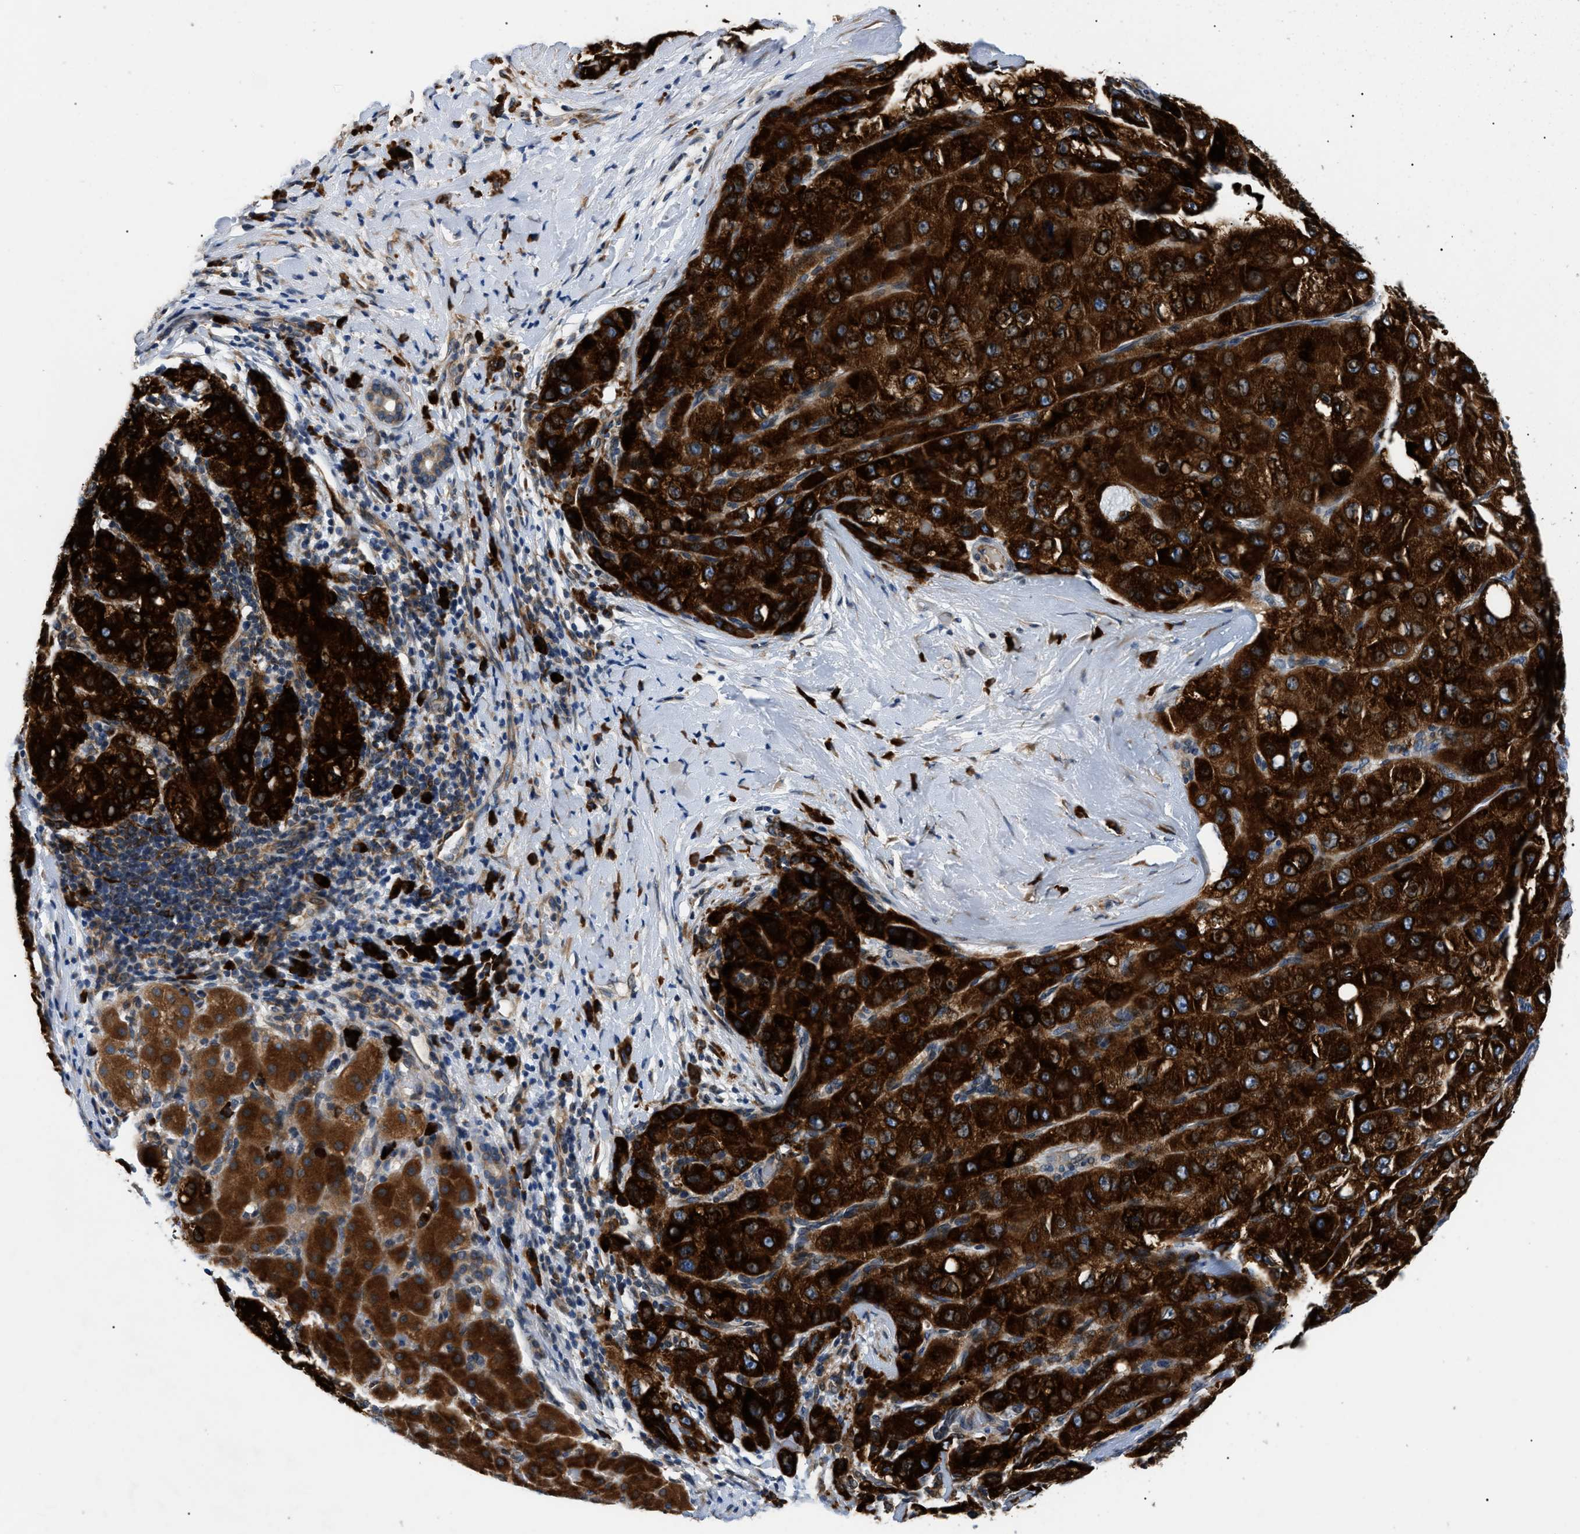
{"staining": {"intensity": "strong", "quantity": ">75%", "location": "cytoplasmic/membranous"}, "tissue": "liver cancer", "cell_type": "Tumor cells", "image_type": "cancer", "snomed": [{"axis": "morphology", "description": "Carcinoma, Hepatocellular, NOS"}, {"axis": "topography", "description": "Liver"}], "caption": "Immunohistochemical staining of human liver hepatocellular carcinoma demonstrates strong cytoplasmic/membranous protein staining in about >75% of tumor cells.", "gene": "DERL1", "patient": {"sex": "male", "age": 80}}